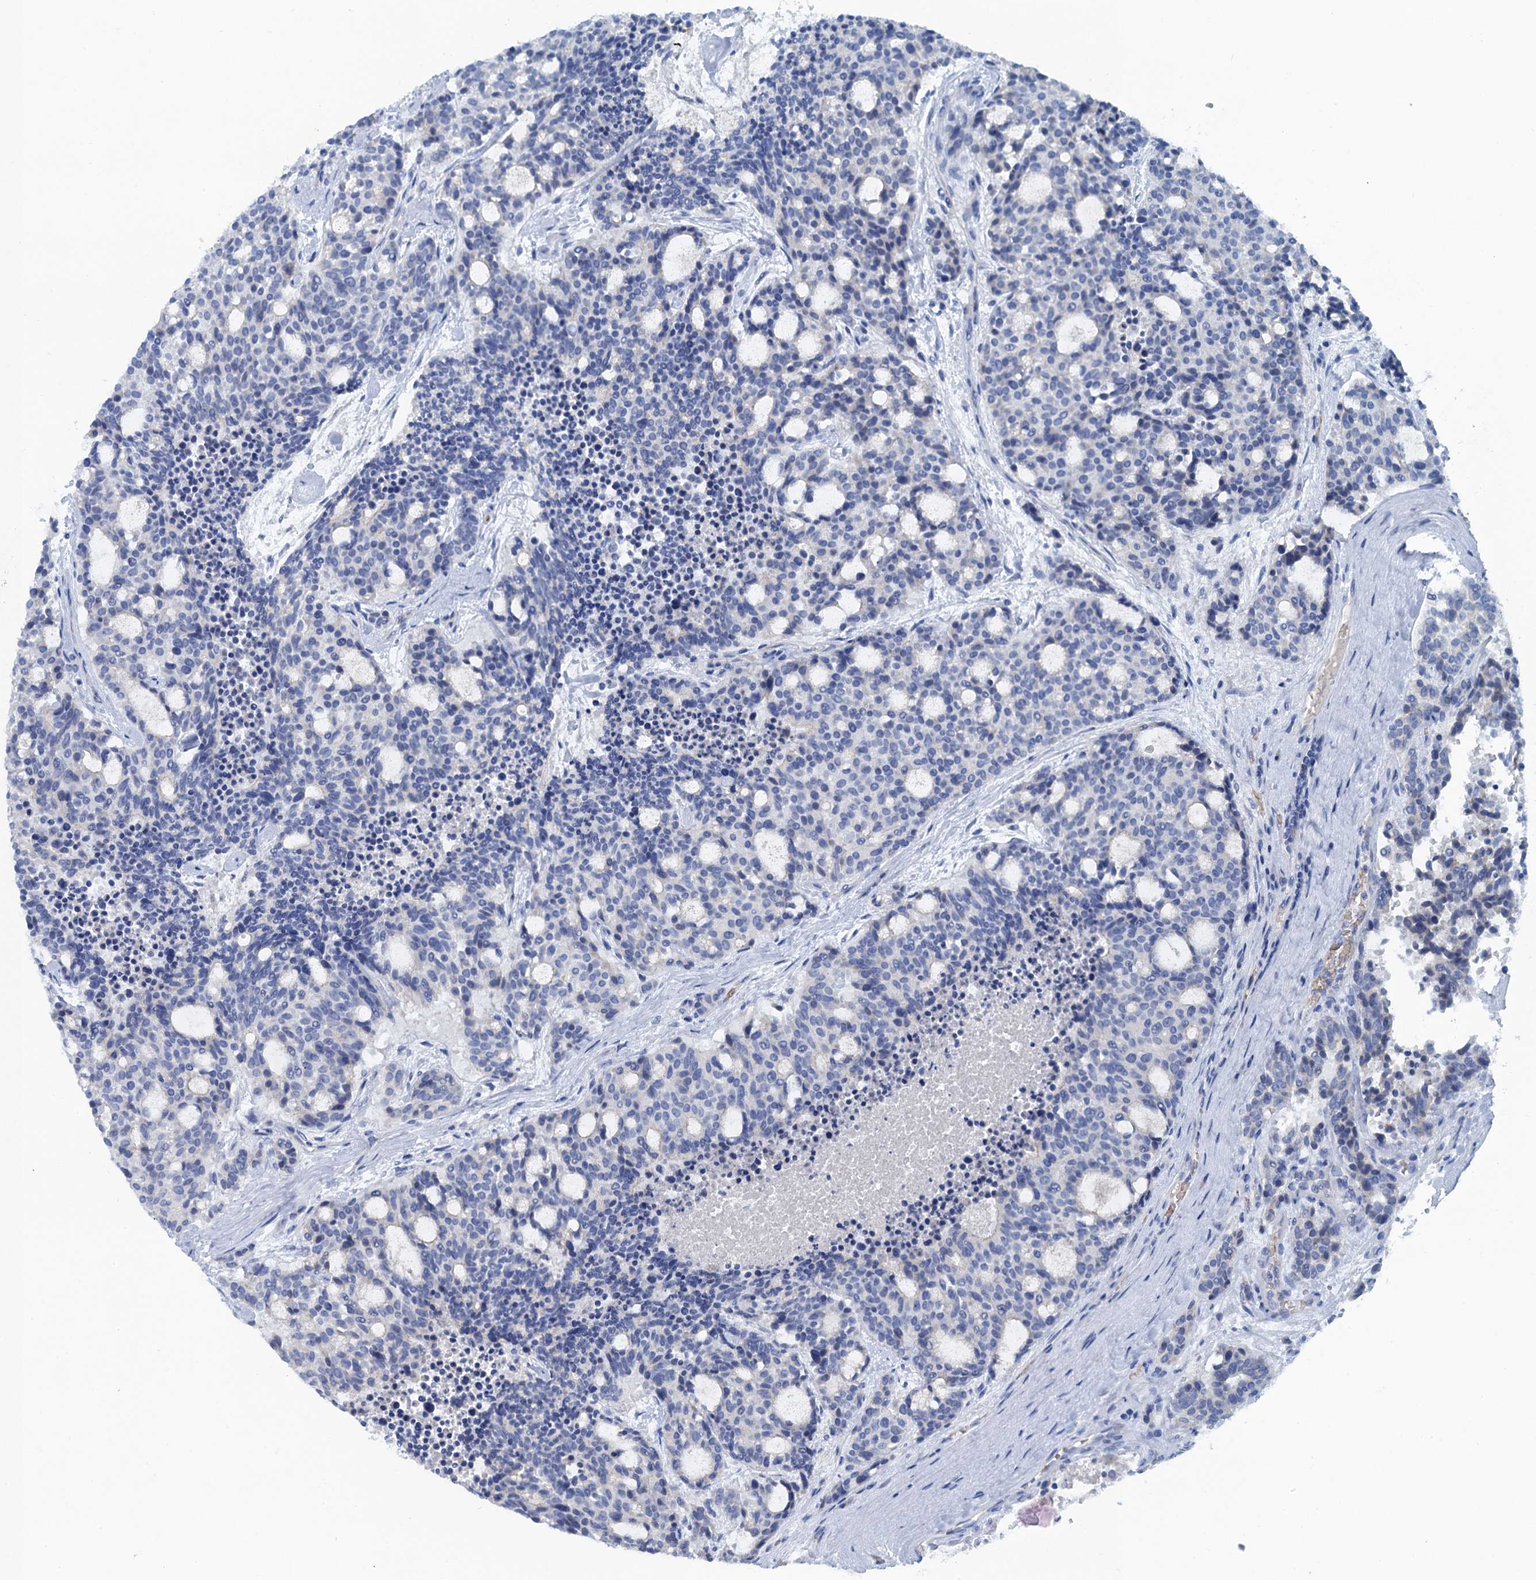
{"staining": {"intensity": "negative", "quantity": "none", "location": "none"}, "tissue": "carcinoid", "cell_type": "Tumor cells", "image_type": "cancer", "snomed": [{"axis": "morphology", "description": "Carcinoid, malignant, NOS"}, {"axis": "topography", "description": "Pancreas"}], "caption": "Tumor cells show no significant protein staining in carcinoid. Brightfield microscopy of IHC stained with DAB (3,3'-diaminobenzidine) (brown) and hematoxylin (blue), captured at high magnification.", "gene": "MYADML2", "patient": {"sex": "female", "age": 54}}